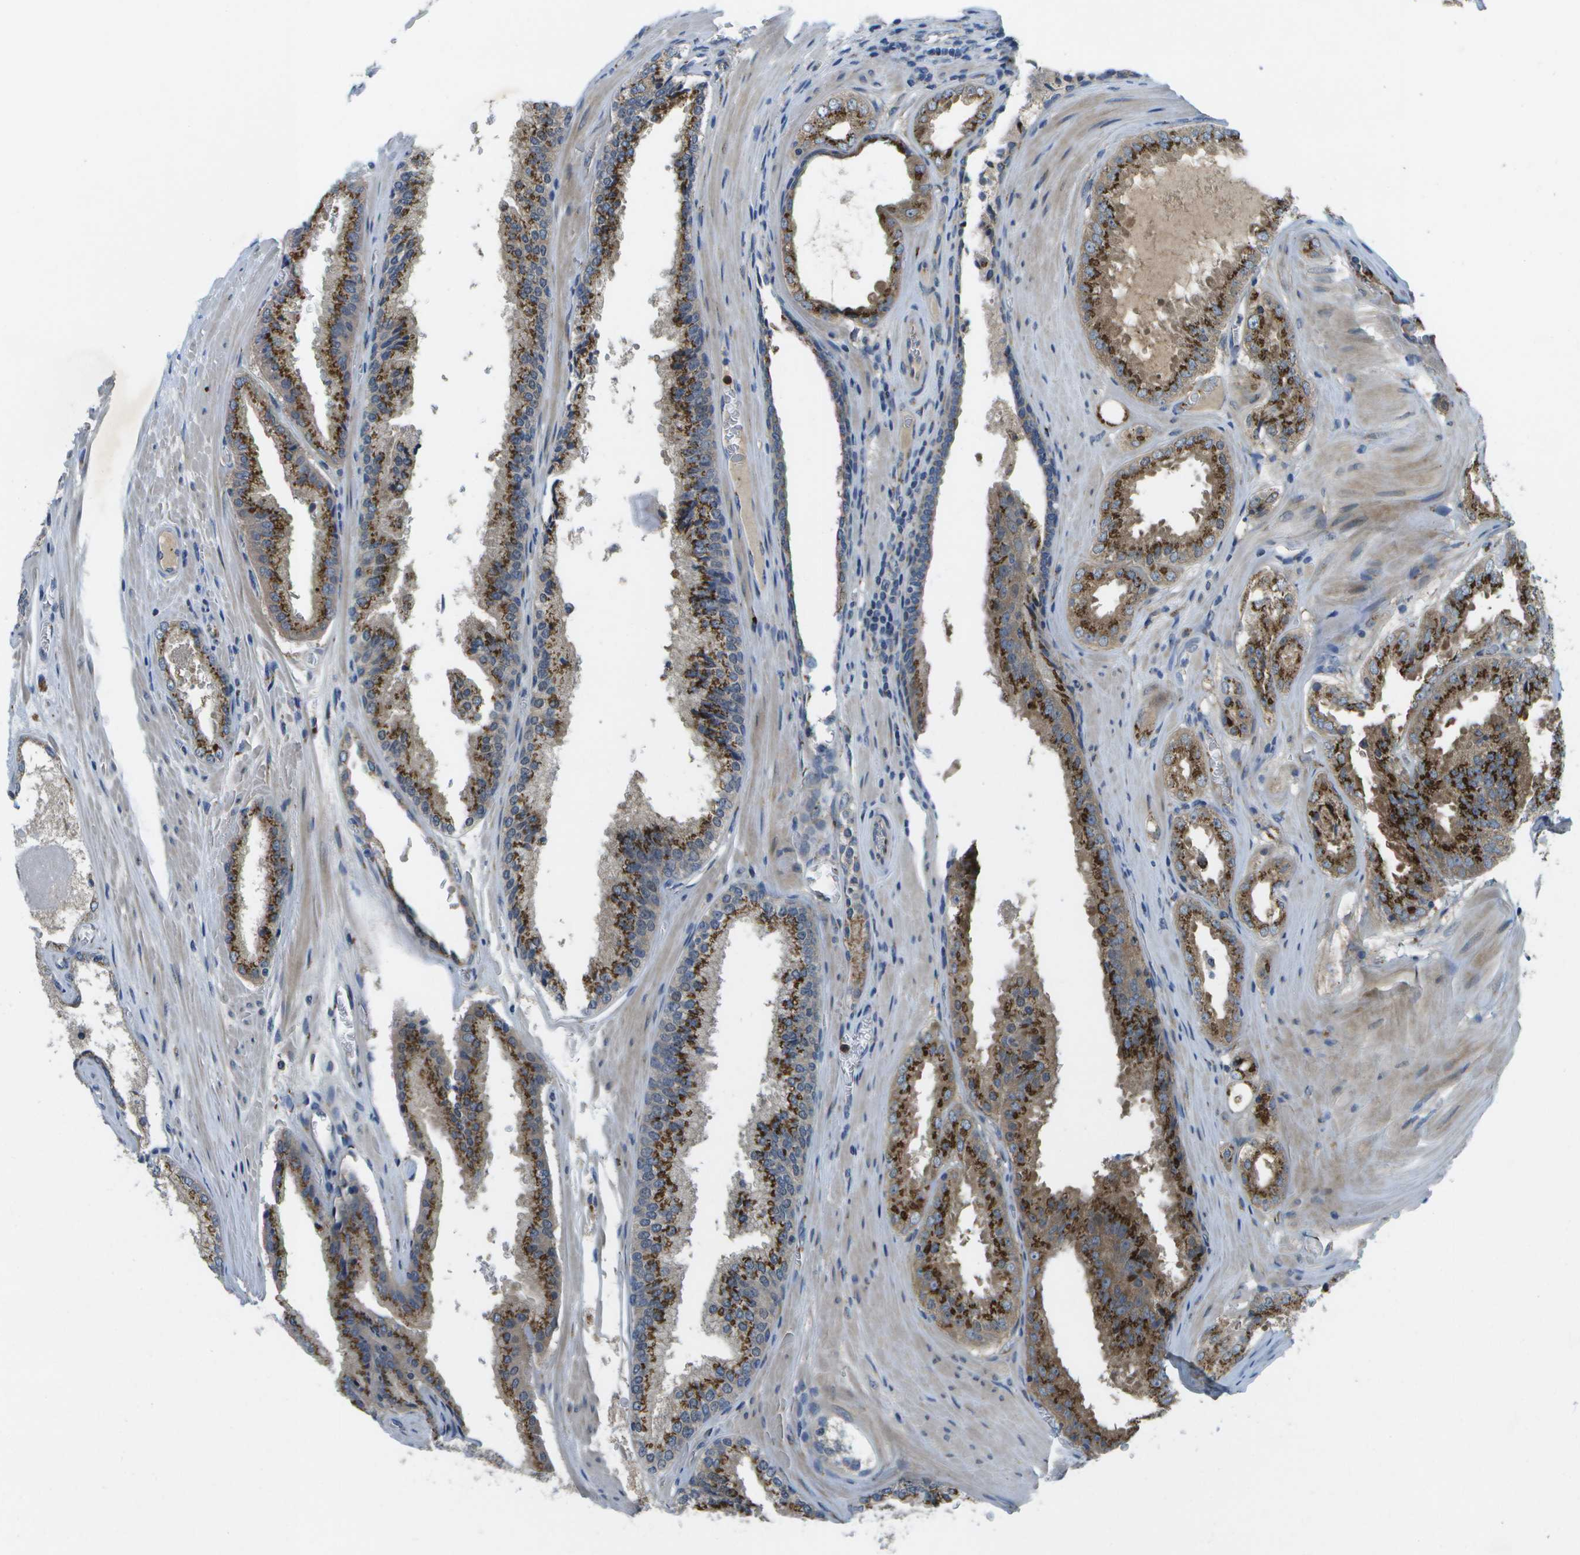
{"staining": {"intensity": "moderate", "quantity": ">75%", "location": "cytoplasmic/membranous"}, "tissue": "prostate cancer", "cell_type": "Tumor cells", "image_type": "cancer", "snomed": [{"axis": "morphology", "description": "Adenocarcinoma, High grade"}, {"axis": "topography", "description": "Prostate"}], "caption": "Protein expression analysis of human high-grade adenocarcinoma (prostate) reveals moderate cytoplasmic/membranous expression in approximately >75% of tumor cells.", "gene": "QSOX2", "patient": {"sex": "male", "age": 65}}